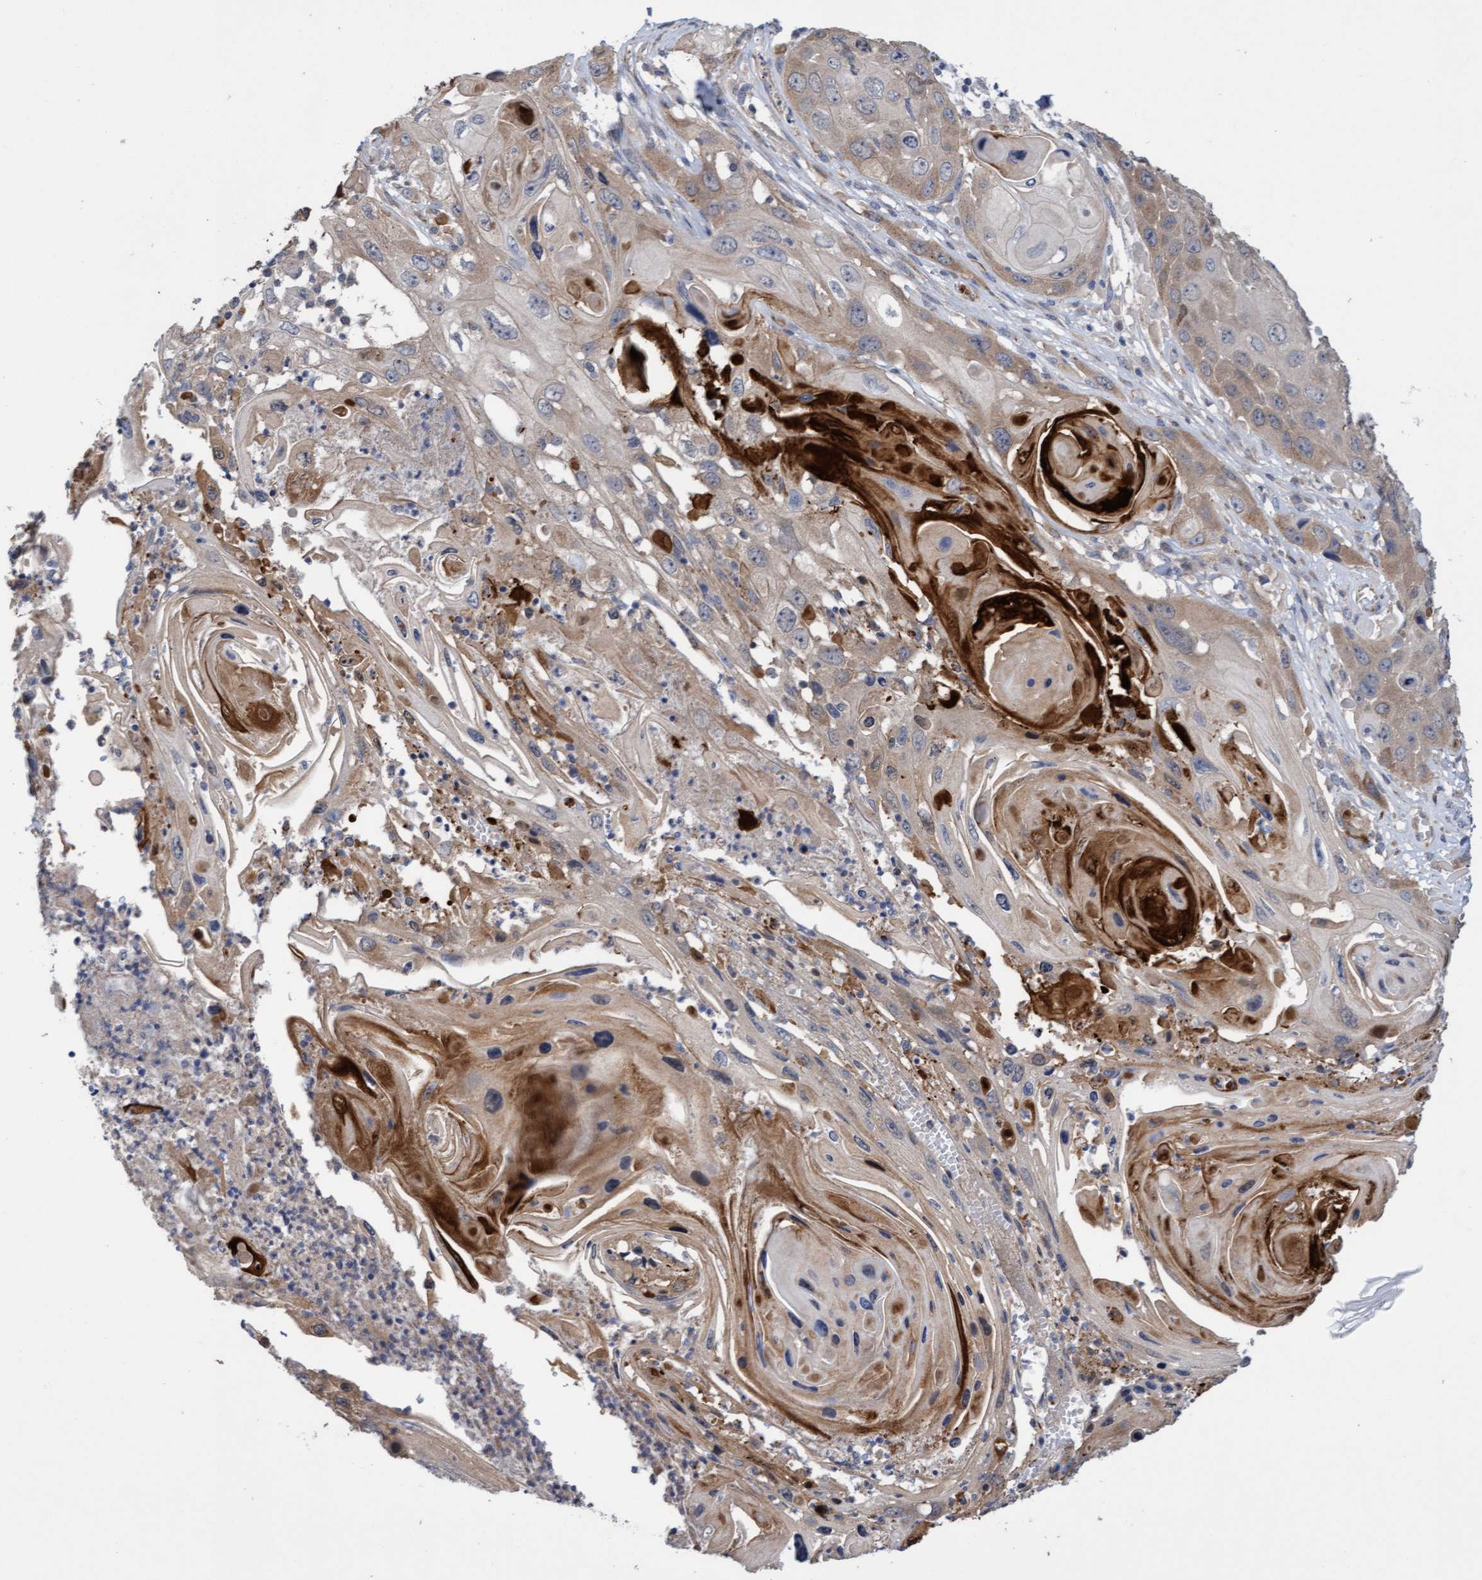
{"staining": {"intensity": "weak", "quantity": "25%-75%", "location": "cytoplasmic/membranous"}, "tissue": "skin cancer", "cell_type": "Tumor cells", "image_type": "cancer", "snomed": [{"axis": "morphology", "description": "Squamous cell carcinoma, NOS"}, {"axis": "topography", "description": "Skin"}], "caption": "An immunohistochemistry photomicrograph of tumor tissue is shown. Protein staining in brown highlights weak cytoplasmic/membranous positivity in squamous cell carcinoma (skin) within tumor cells.", "gene": "ITFG1", "patient": {"sex": "male", "age": 55}}